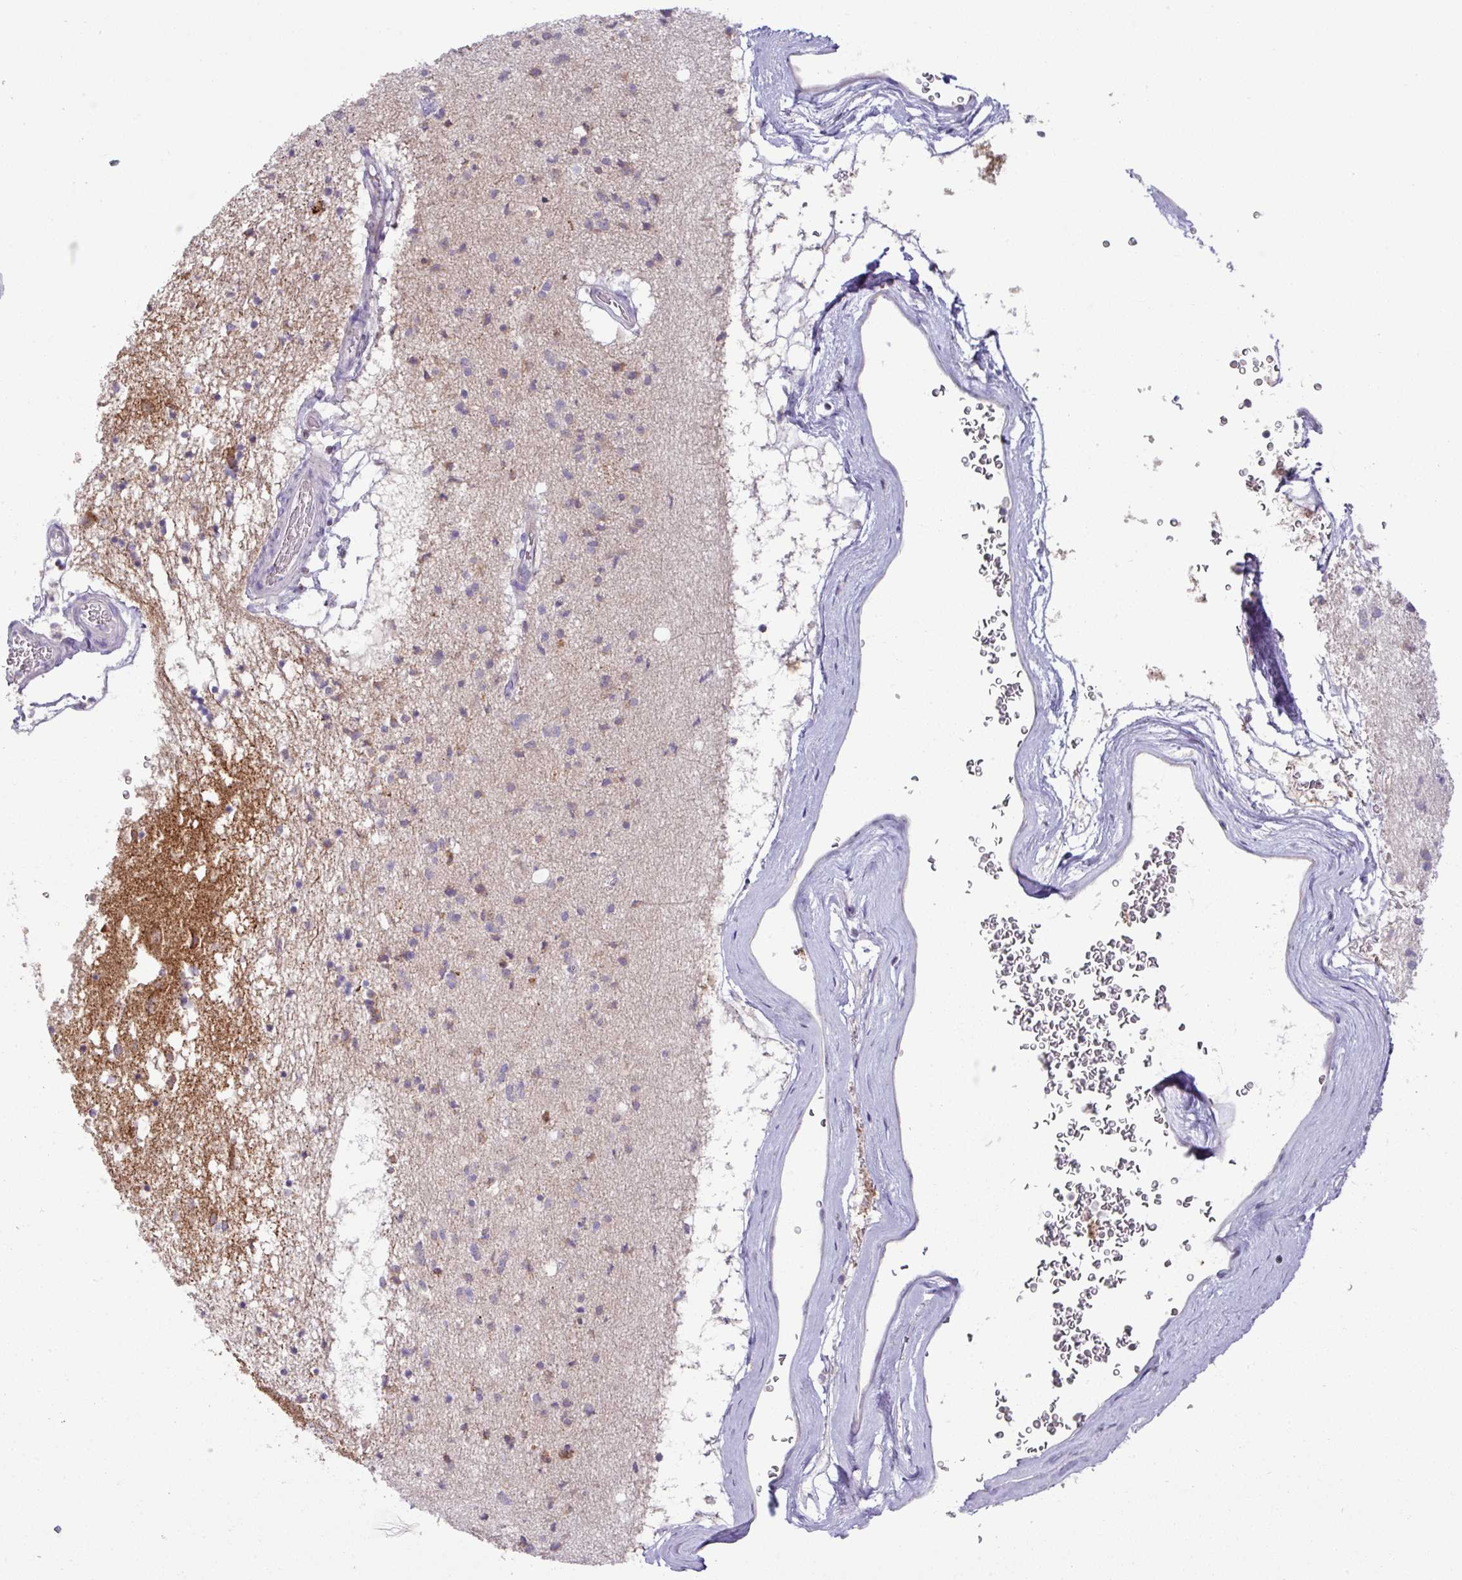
{"staining": {"intensity": "moderate", "quantity": "<25%", "location": "cytoplasmic/membranous"}, "tissue": "caudate", "cell_type": "Glial cells", "image_type": "normal", "snomed": [{"axis": "morphology", "description": "Normal tissue, NOS"}, {"axis": "topography", "description": "Lateral ventricle wall"}], "caption": "Moderate cytoplasmic/membranous staining for a protein is seen in approximately <25% of glial cells of normal caudate using immunohistochemistry.", "gene": "TRAPPC1", "patient": {"sex": "male", "age": 58}}